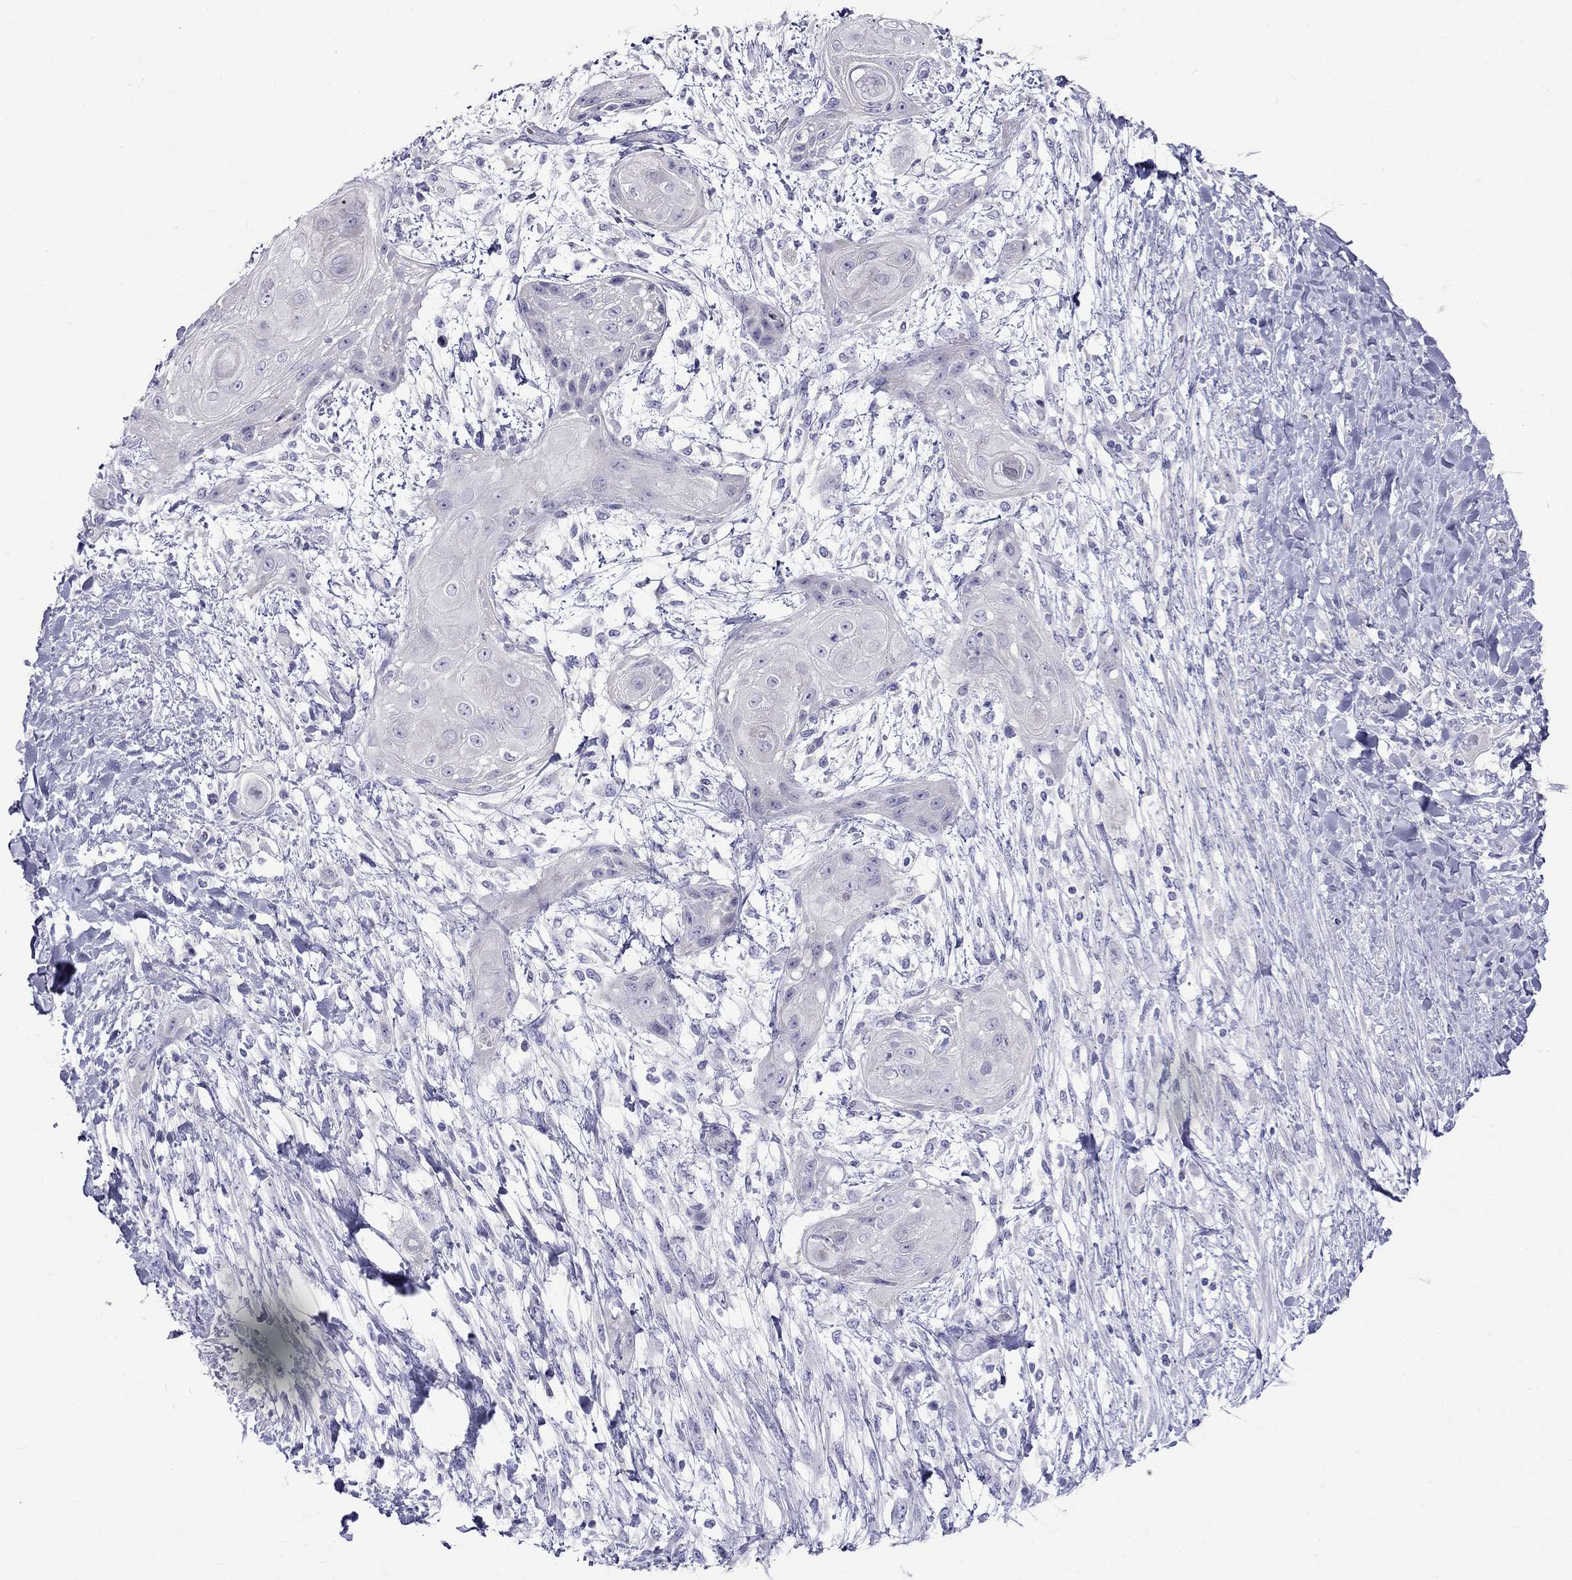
{"staining": {"intensity": "negative", "quantity": "none", "location": "none"}, "tissue": "skin cancer", "cell_type": "Tumor cells", "image_type": "cancer", "snomed": [{"axis": "morphology", "description": "Squamous cell carcinoma, NOS"}, {"axis": "topography", "description": "Skin"}], "caption": "A micrograph of skin cancer stained for a protein shows no brown staining in tumor cells.", "gene": "PATE1", "patient": {"sex": "male", "age": 62}}